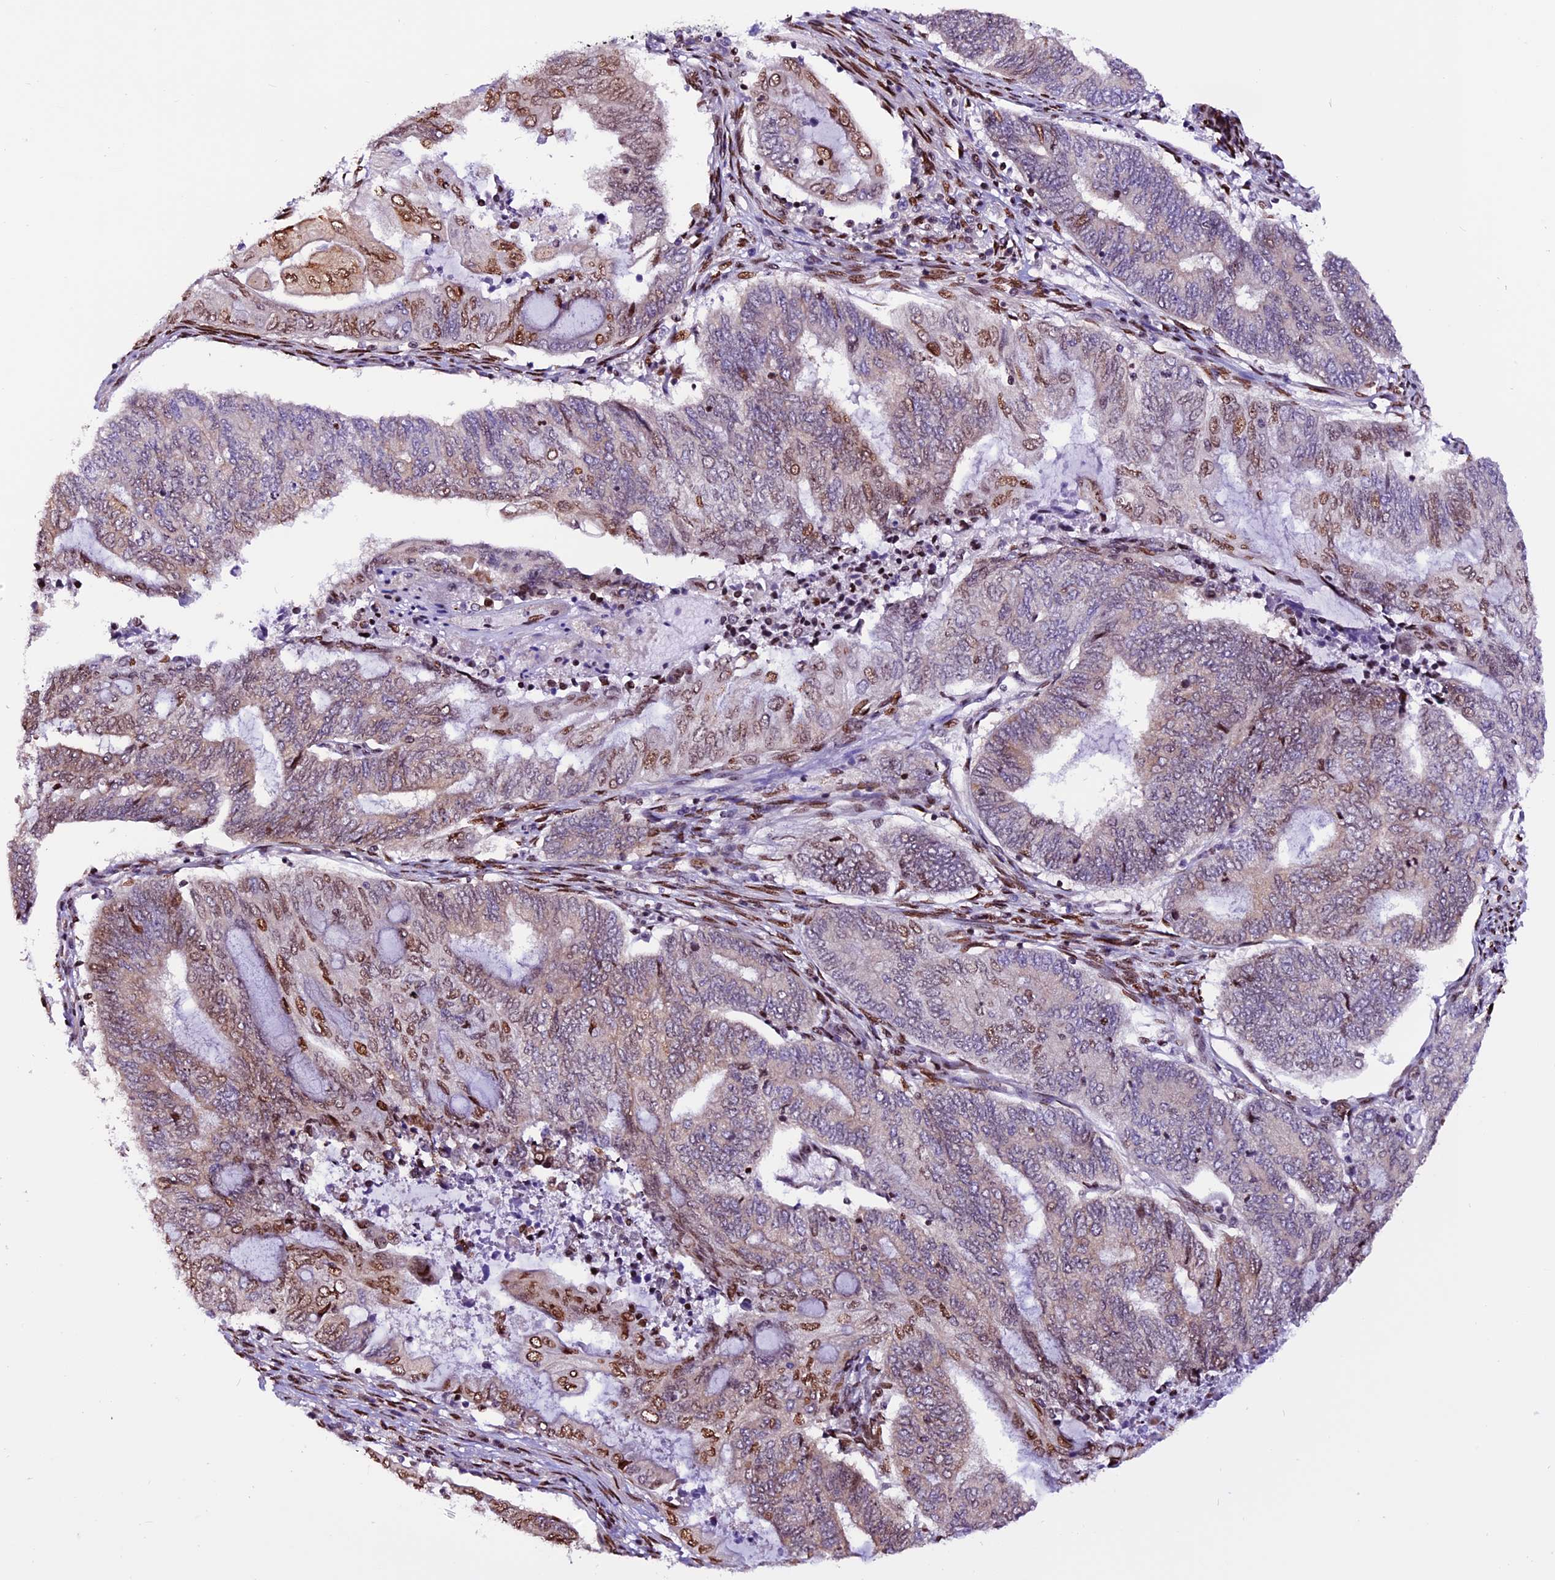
{"staining": {"intensity": "moderate", "quantity": "25%-75%", "location": "cytoplasmic/membranous,nuclear"}, "tissue": "endometrial cancer", "cell_type": "Tumor cells", "image_type": "cancer", "snomed": [{"axis": "morphology", "description": "Adenocarcinoma, NOS"}, {"axis": "topography", "description": "Uterus"}, {"axis": "topography", "description": "Endometrium"}], "caption": "A micrograph of adenocarcinoma (endometrial) stained for a protein displays moderate cytoplasmic/membranous and nuclear brown staining in tumor cells. (brown staining indicates protein expression, while blue staining denotes nuclei).", "gene": "RINL", "patient": {"sex": "female", "age": 70}}